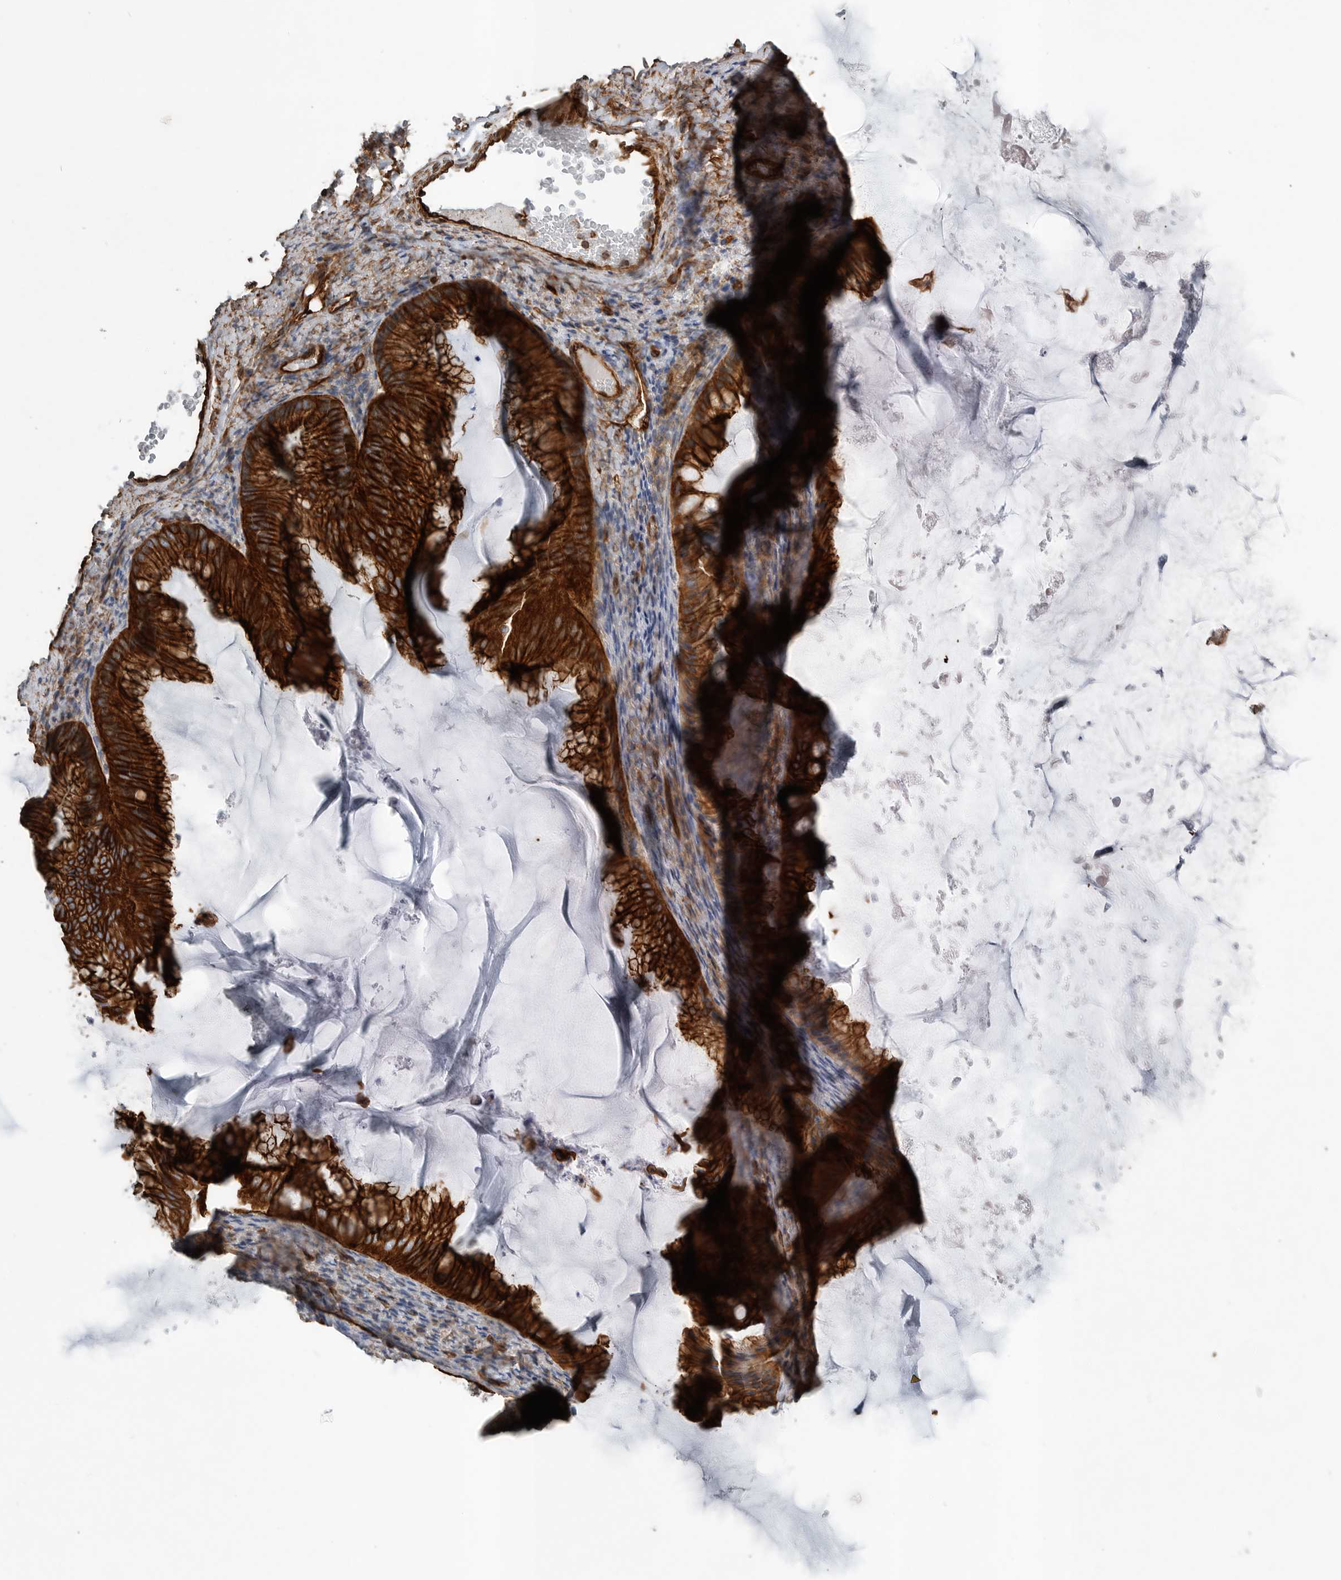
{"staining": {"intensity": "strong", "quantity": ">75%", "location": "cytoplasmic/membranous"}, "tissue": "ovarian cancer", "cell_type": "Tumor cells", "image_type": "cancer", "snomed": [{"axis": "morphology", "description": "Cystadenocarcinoma, mucinous, NOS"}, {"axis": "topography", "description": "Ovary"}], "caption": "Human ovarian mucinous cystadenocarcinoma stained with a brown dye displays strong cytoplasmic/membranous positive expression in approximately >75% of tumor cells.", "gene": "PLEC", "patient": {"sex": "female", "age": 61}}